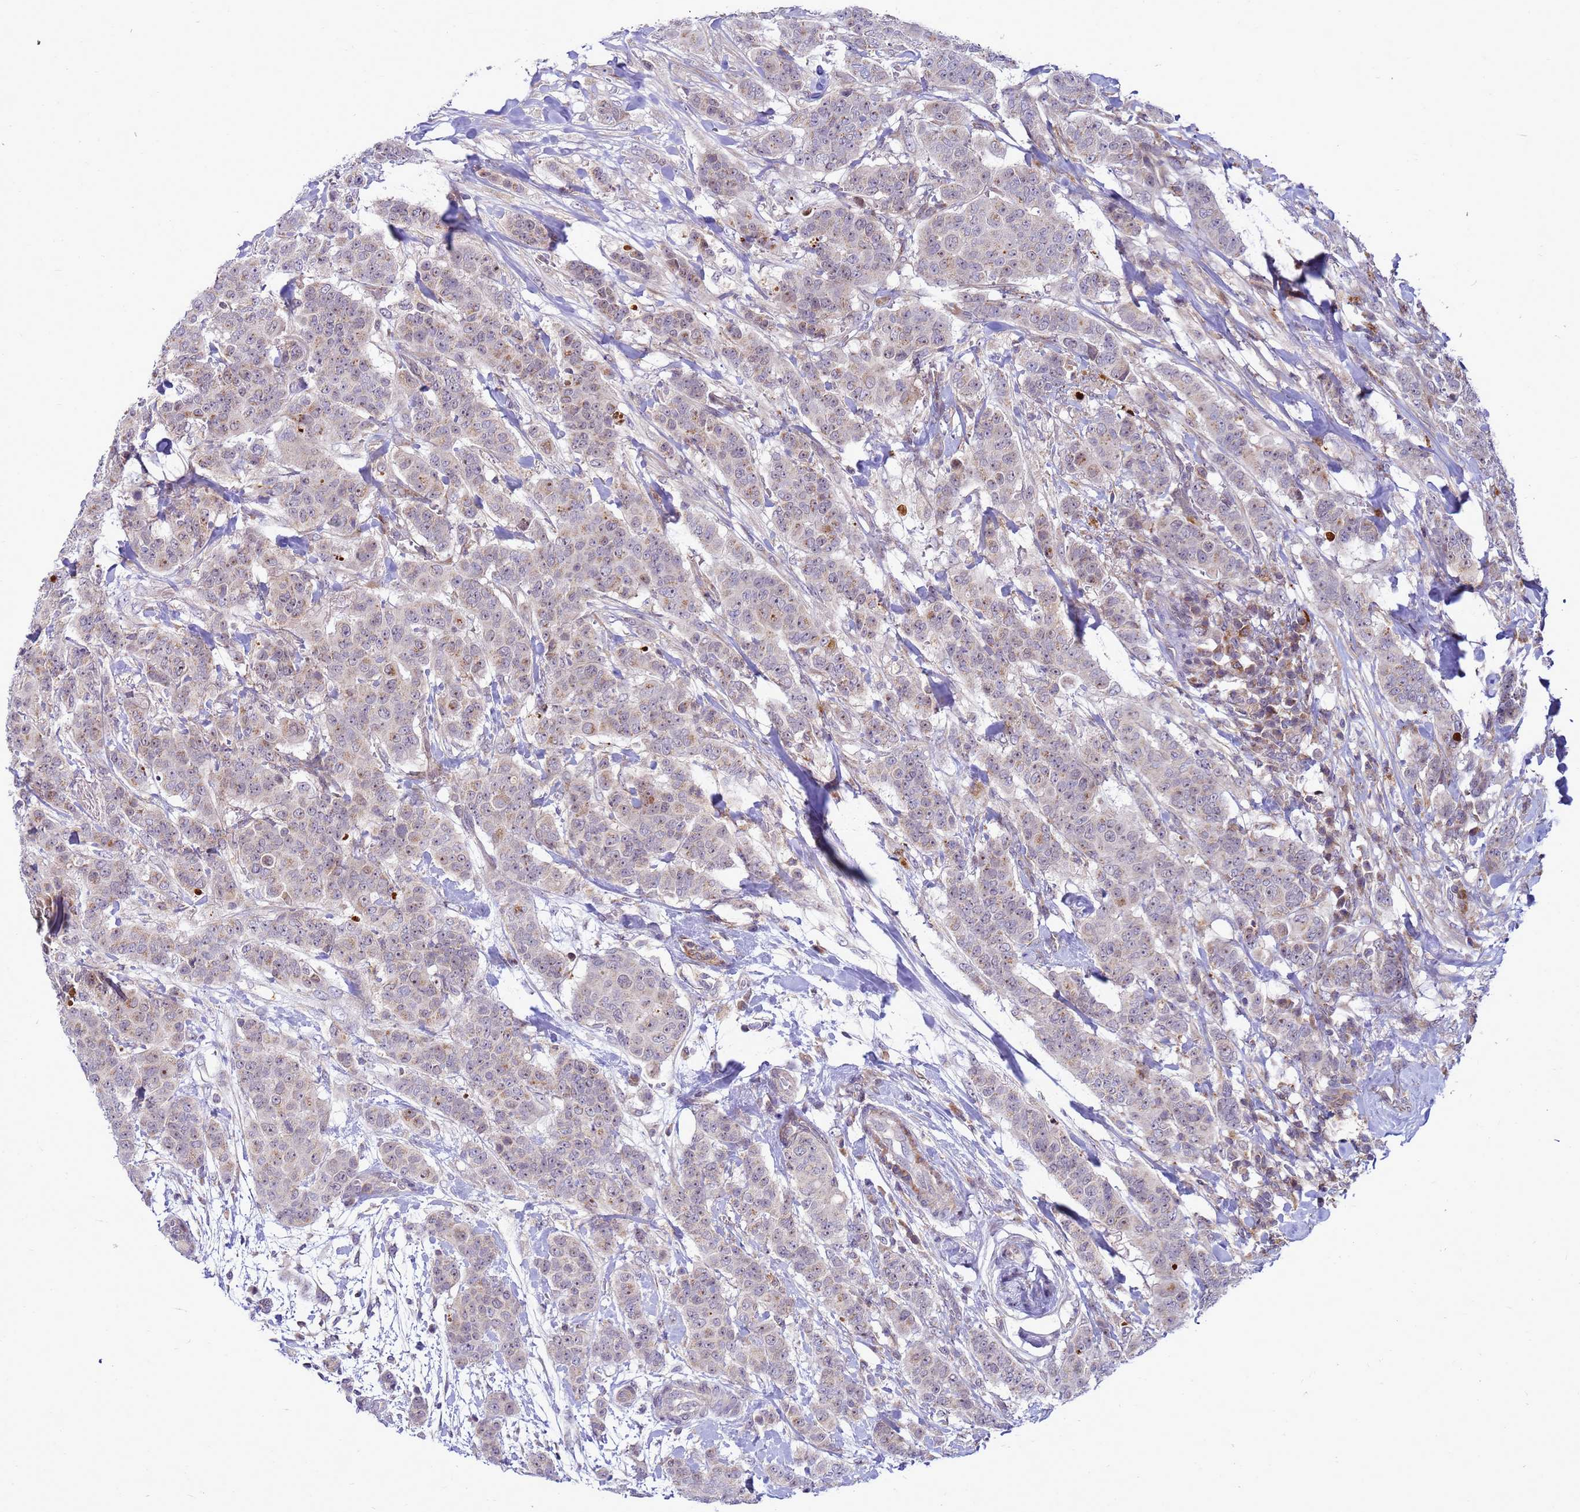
{"staining": {"intensity": "weak", "quantity": "25%-75%", "location": "cytoplasmic/membranous"}, "tissue": "breast cancer", "cell_type": "Tumor cells", "image_type": "cancer", "snomed": [{"axis": "morphology", "description": "Duct carcinoma"}, {"axis": "topography", "description": "Breast"}], "caption": "Immunohistochemistry of human breast invasive ductal carcinoma shows low levels of weak cytoplasmic/membranous staining in approximately 25%-75% of tumor cells.", "gene": "C12orf43", "patient": {"sex": "female", "age": 40}}